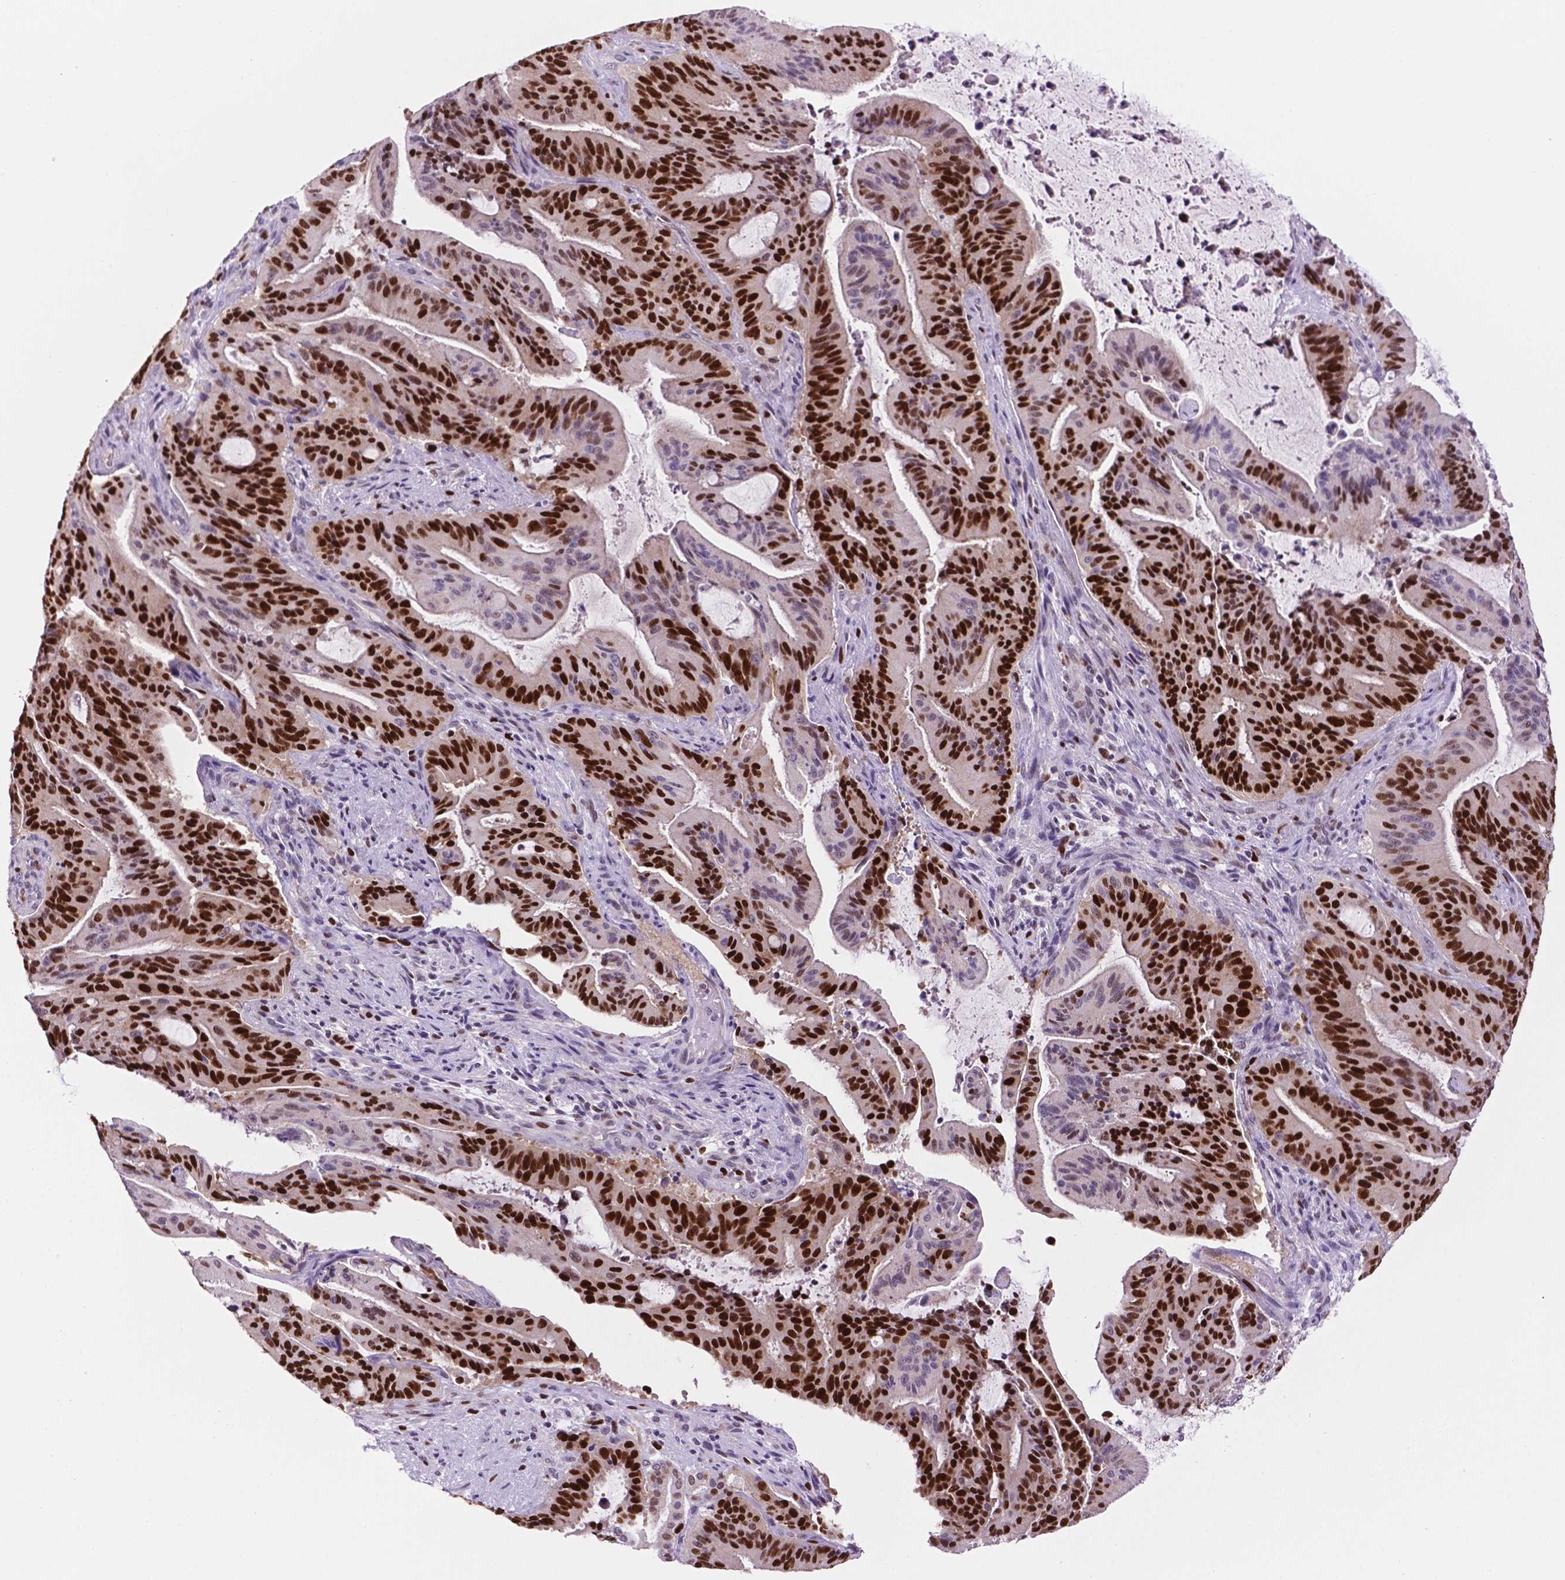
{"staining": {"intensity": "strong", "quantity": ">75%", "location": "nuclear"}, "tissue": "liver cancer", "cell_type": "Tumor cells", "image_type": "cancer", "snomed": [{"axis": "morphology", "description": "Cholangiocarcinoma"}, {"axis": "topography", "description": "Liver"}], "caption": "Liver cancer stained with a brown dye shows strong nuclear positive expression in approximately >75% of tumor cells.", "gene": "NCAPH2", "patient": {"sex": "female", "age": 73}}